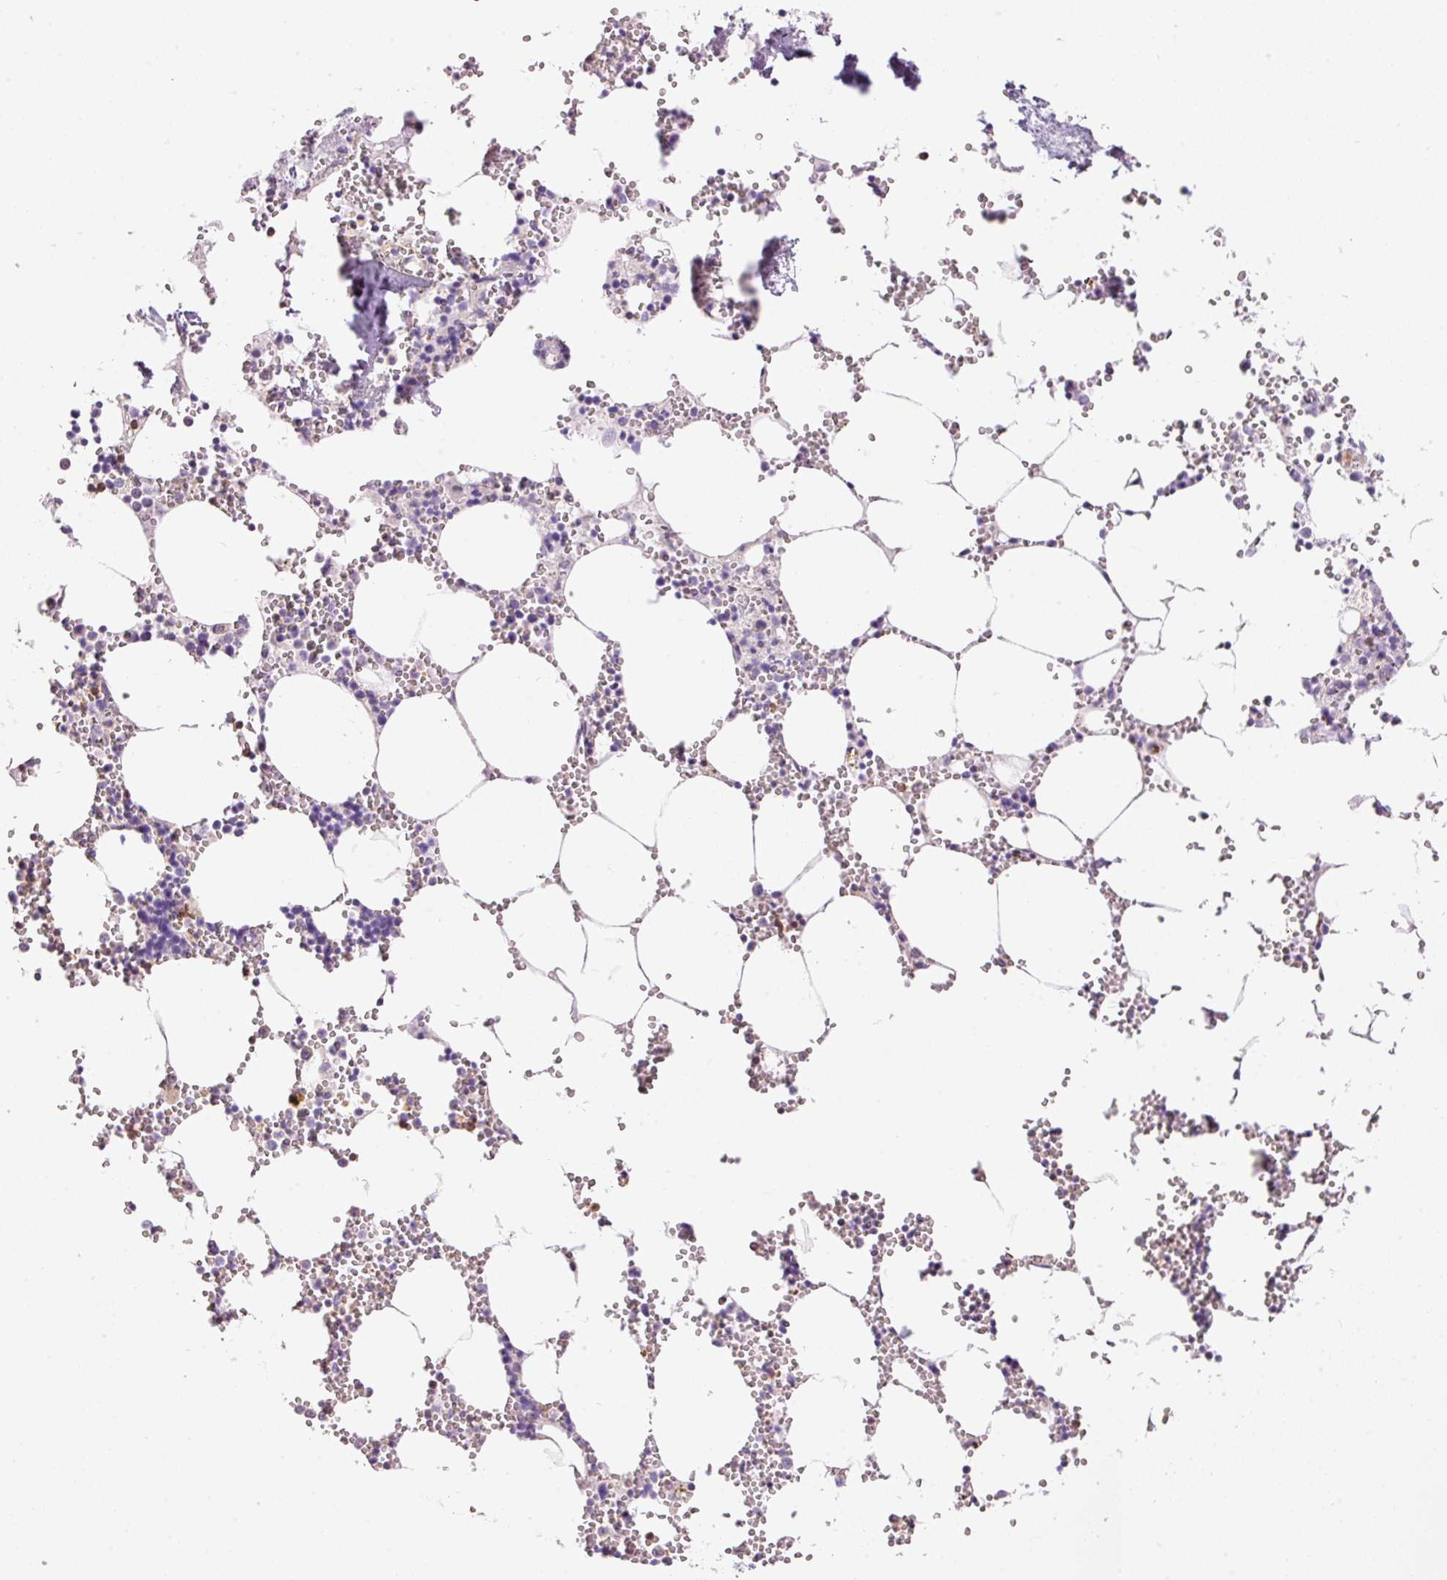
{"staining": {"intensity": "negative", "quantity": "none", "location": "none"}, "tissue": "bone marrow", "cell_type": "Hematopoietic cells", "image_type": "normal", "snomed": [{"axis": "morphology", "description": "Normal tissue, NOS"}, {"axis": "topography", "description": "Bone marrow"}], "caption": "Immunohistochemistry (IHC) of normal human bone marrow shows no staining in hematopoietic cells.", "gene": "DOK6", "patient": {"sex": "male", "age": 54}}